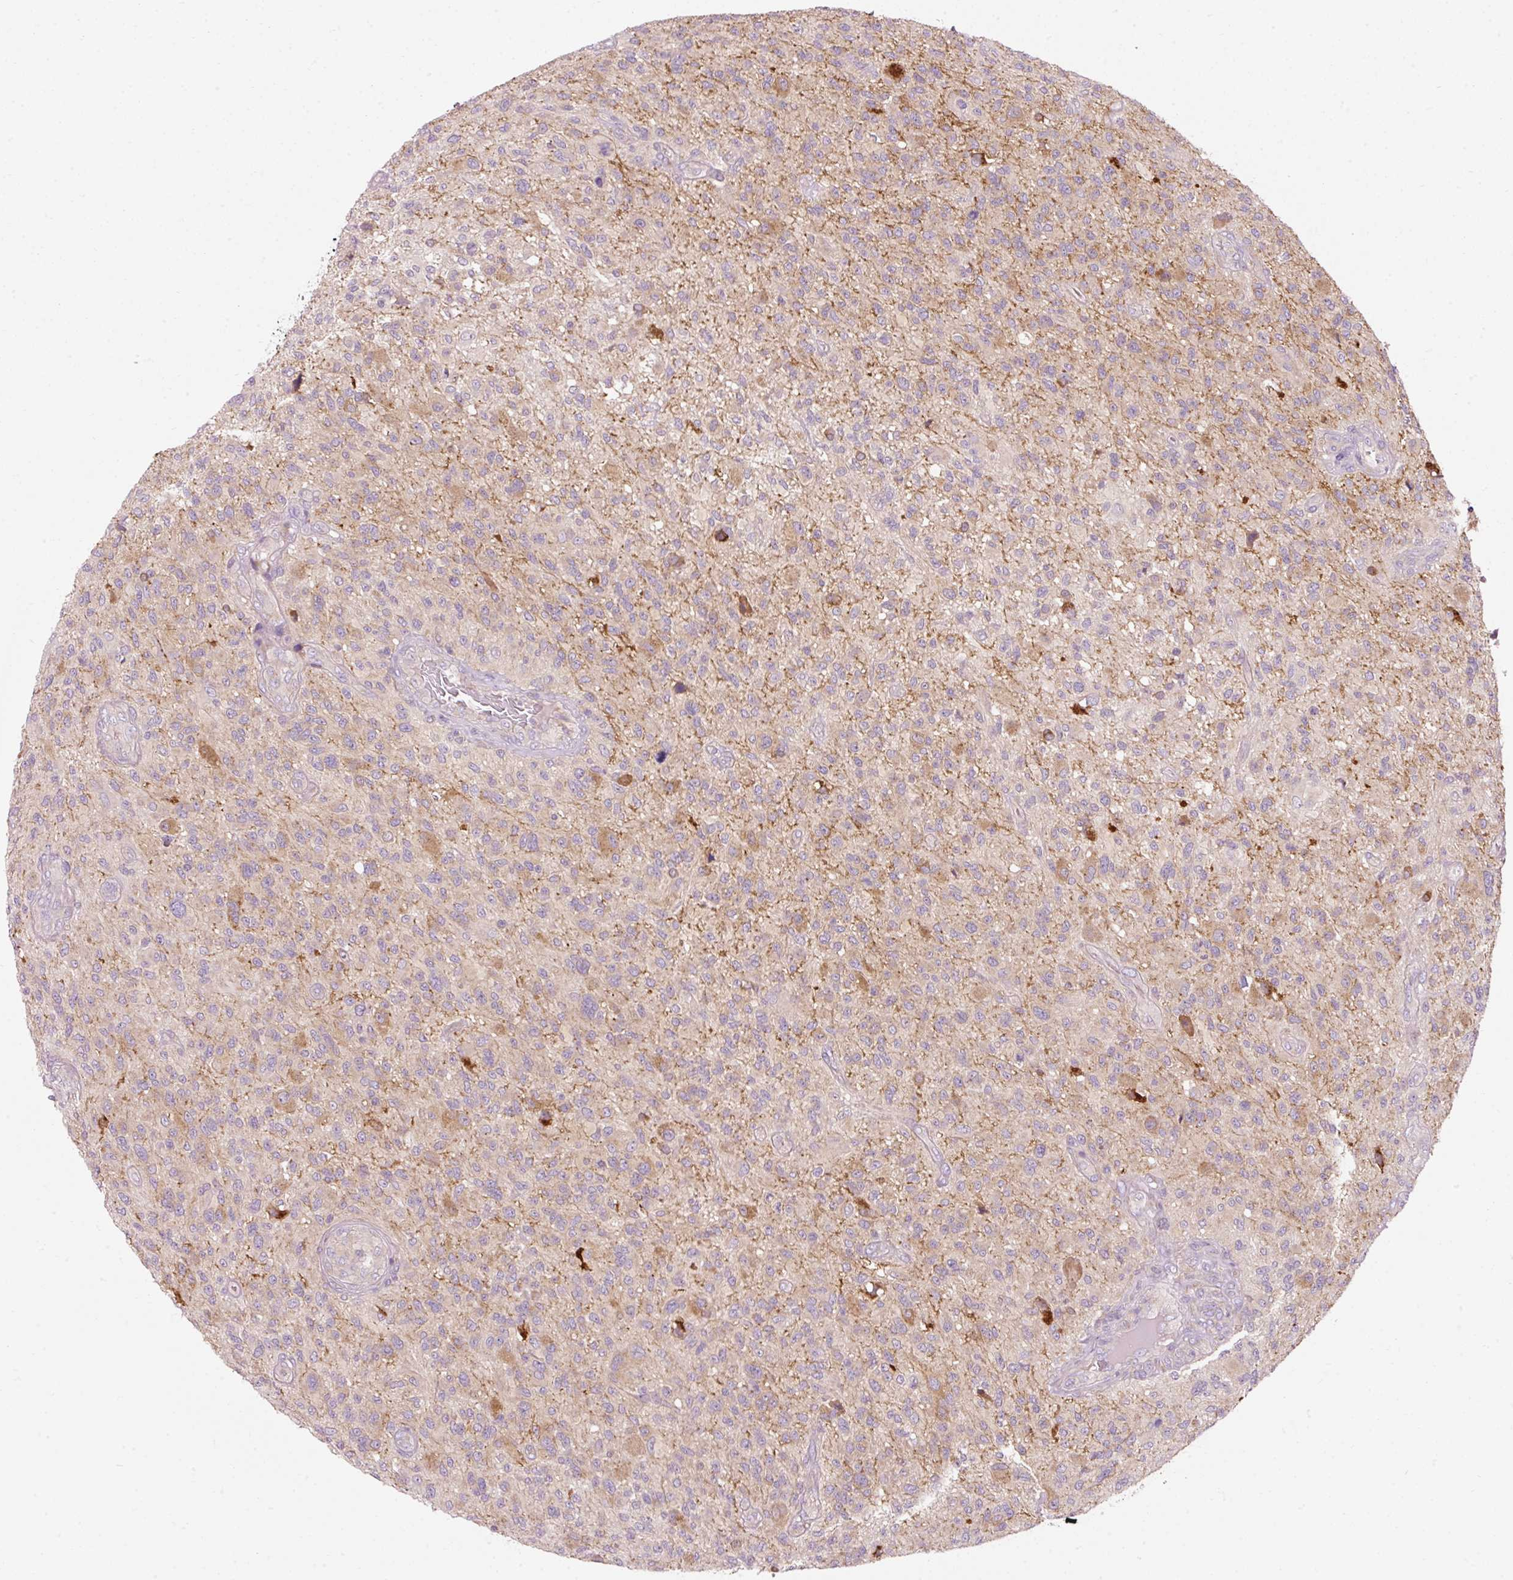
{"staining": {"intensity": "negative", "quantity": "none", "location": "none"}, "tissue": "glioma", "cell_type": "Tumor cells", "image_type": "cancer", "snomed": [{"axis": "morphology", "description": "Glioma, malignant, High grade"}, {"axis": "topography", "description": "Brain"}], "caption": "The immunohistochemistry (IHC) histopathology image has no significant positivity in tumor cells of malignant glioma (high-grade) tissue.", "gene": "NAPA", "patient": {"sex": "male", "age": 47}}